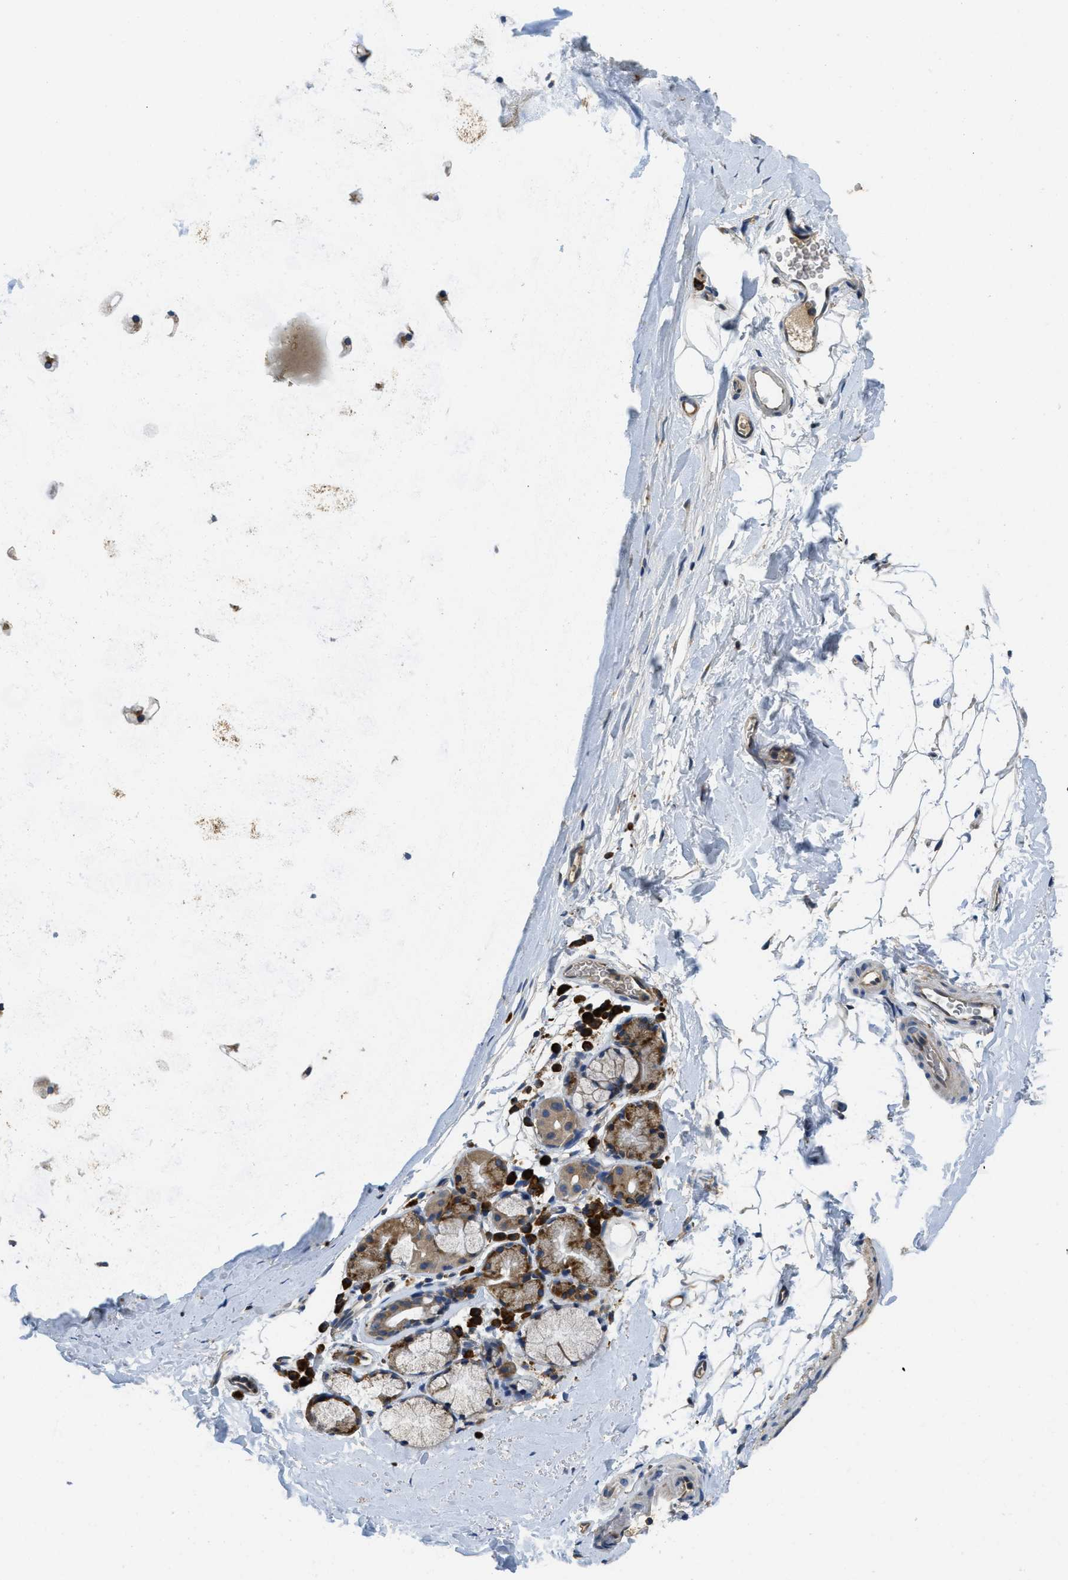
{"staining": {"intensity": "weak", "quantity": ">75%", "location": "cytoplasmic/membranous"}, "tissue": "adipose tissue", "cell_type": "Adipocytes", "image_type": "normal", "snomed": [{"axis": "morphology", "description": "Normal tissue, NOS"}, {"axis": "topography", "description": "Cartilage tissue"}, {"axis": "topography", "description": "Bronchus"}], "caption": "An IHC micrograph of normal tissue is shown. Protein staining in brown shows weak cytoplasmic/membranous positivity in adipose tissue within adipocytes. (DAB (3,3'-diaminobenzidine) = brown stain, brightfield microscopy at high magnification).", "gene": "SSR1", "patient": {"sex": "female", "age": 53}}